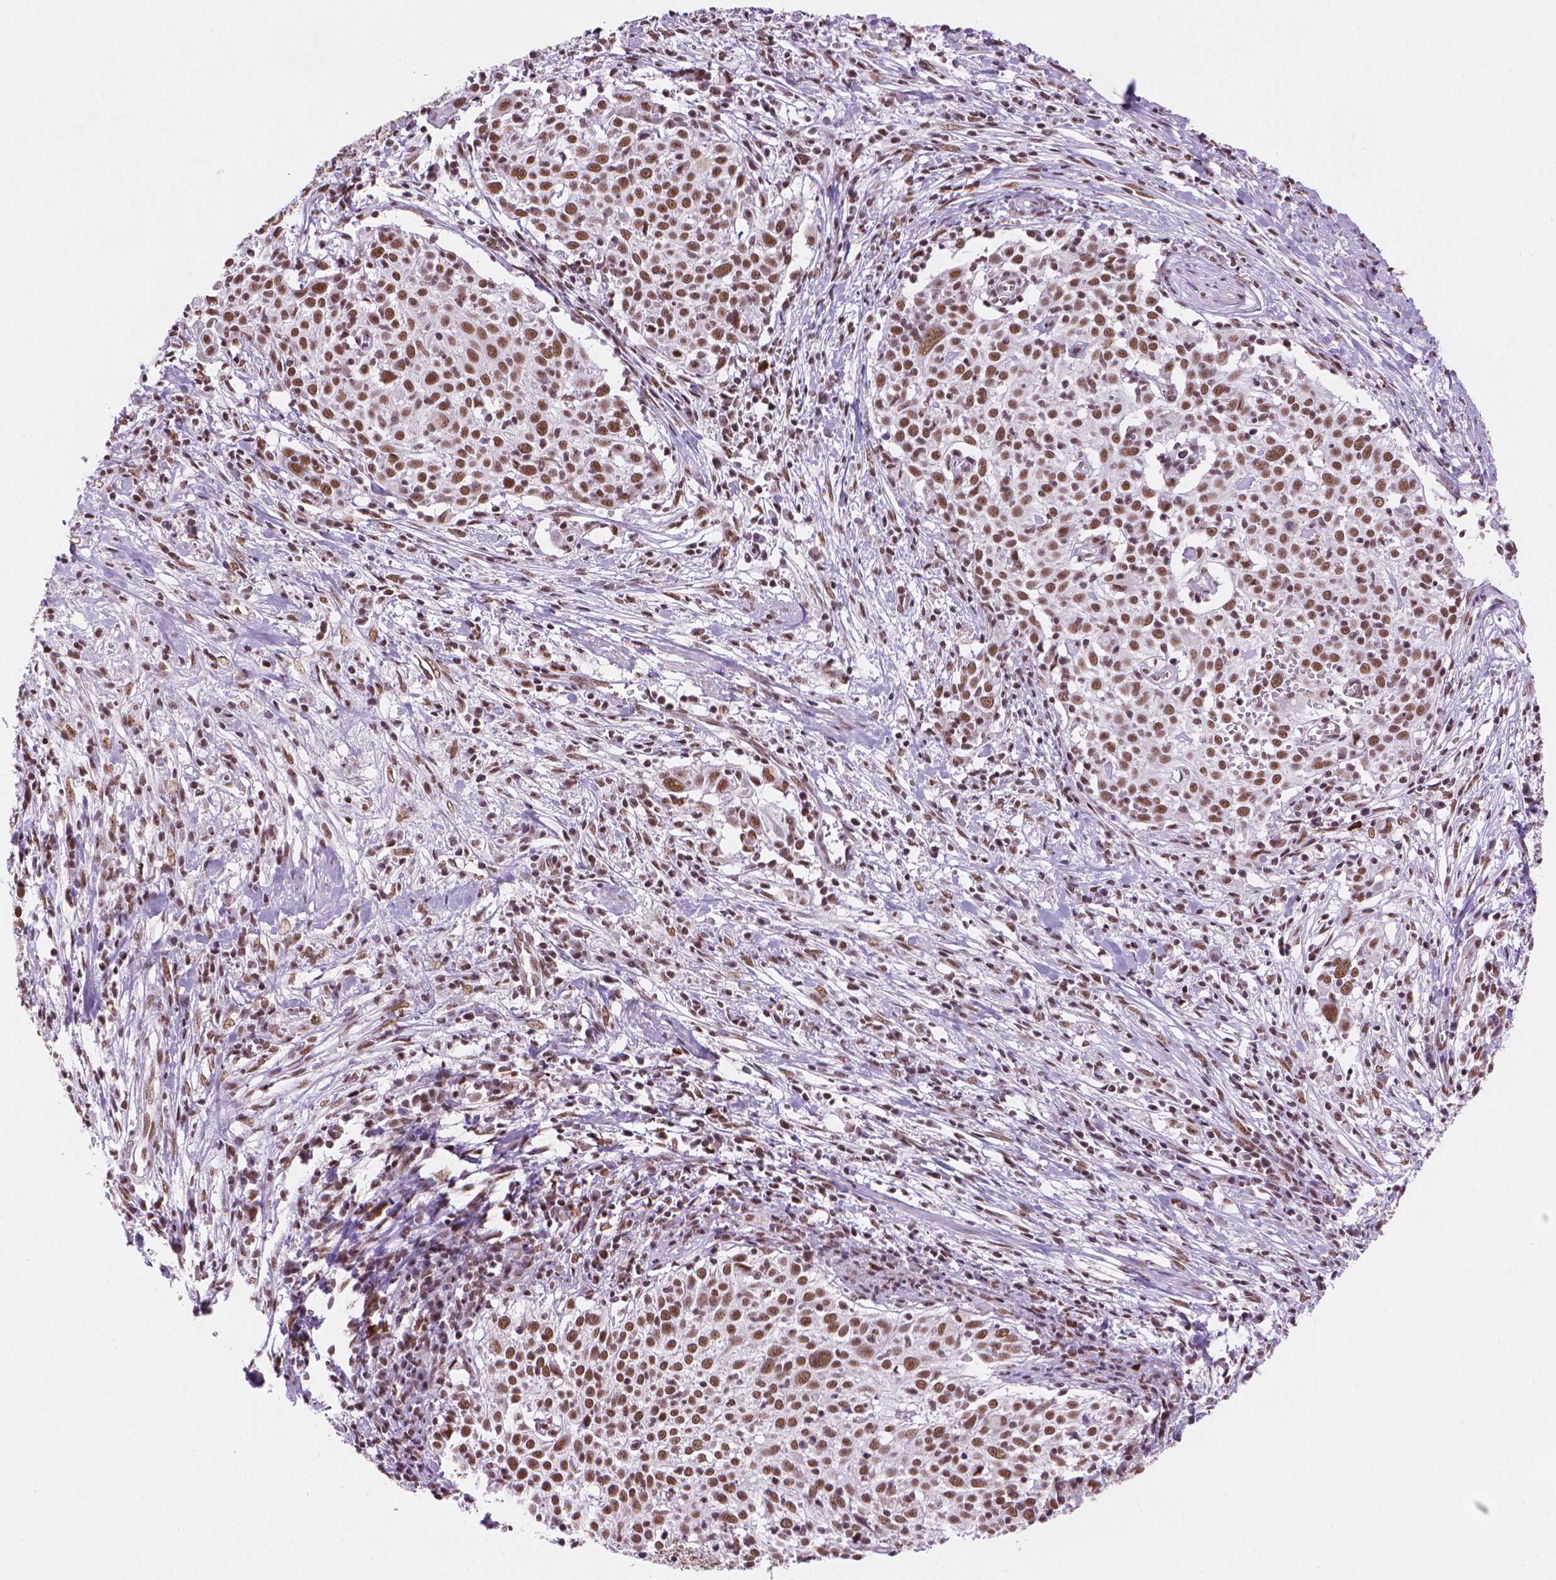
{"staining": {"intensity": "moderate", "quantity": ">75%", "location": "nuclear"}, "tissue": "cervical cancer", "cell_type": "Tumor cells", "image_type": "cancer", "snomed": [{"axis": "morphology", "description": "Squamous cell carcinoma, NOS"}, {"axis": "topography", "description": "Cervix"}], "caption": "Human squamous cell carcinoma (cervical) stained with a brown dye shows moderate nuclear positive expression in about >75% of tumor cells.", "gene": "RPA4", "patient": {"sex": "female", "age": 39}}